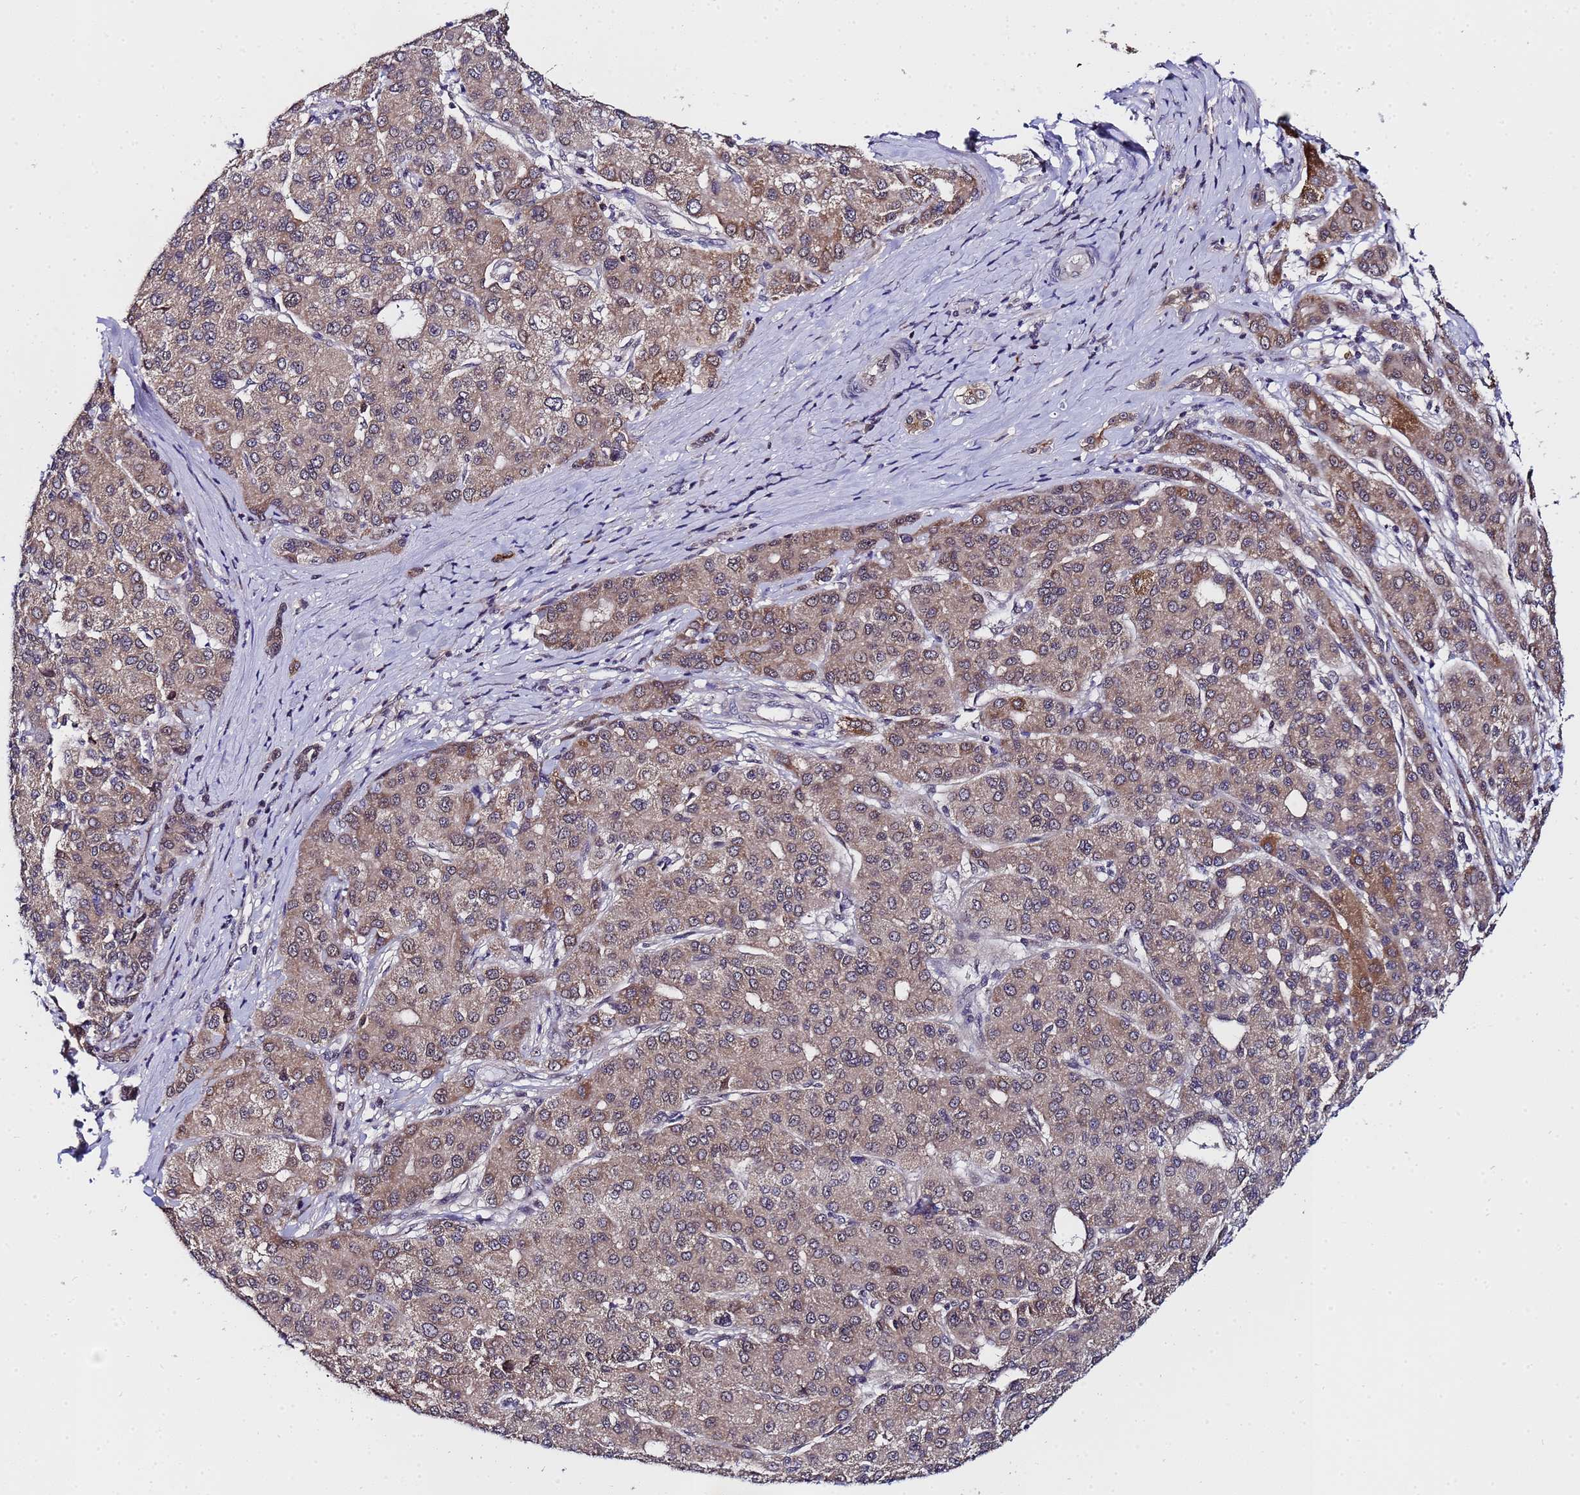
{"staining": {"intensity": "moderate", "quantity": "25%-75%", "location": "cytoplasmic/membranous"}, "tissue": "liver cancer", "cell_type": "Tumor cells", "image_type": "cancer", "snomed": [{"axis": "morphology", "description": "Carcinoma, Hepatocellular, NOS"}, {"axis": "topography", "description": "Liver"}], "caption": "Tumor cells display medium levels of moderate cytoplasmic/membranous expression in about 25%-75% of cells in human liver hepatocellular carcinoma.", "gene": "ANAPC13", "patient": {"sex": "male", "age": 65}}